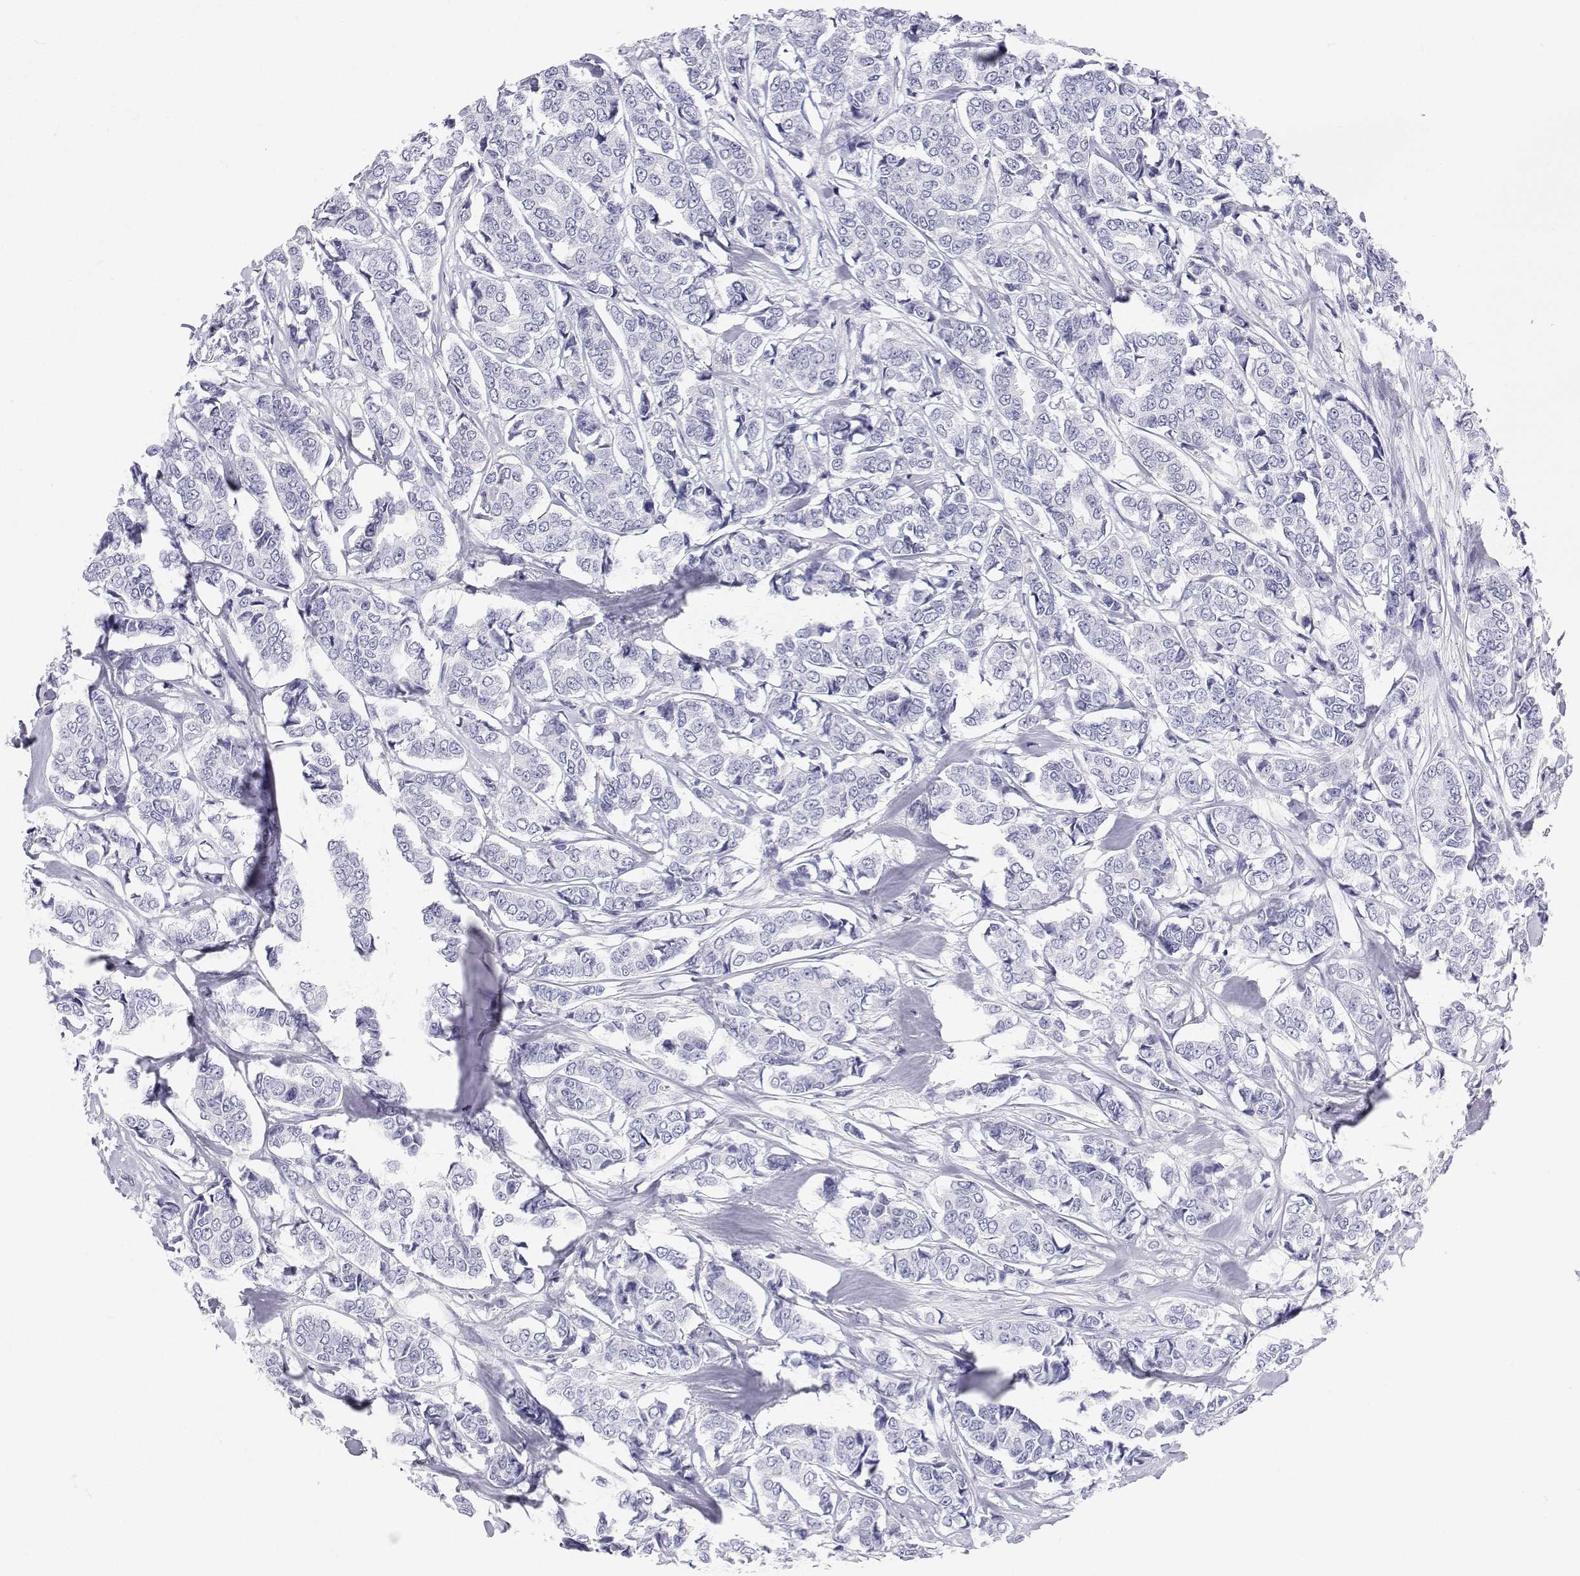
{"staining": {"intensity": "negative", "quantity": "none", "location": "none"}, "tissue": "breast cancer", "cell_type": "Tumor cells", "image_type": "cancer", "snomed": [{"axis": "morphology", "description": "Duct carcinoma"}, {"axis": "topography", "description": "Breast"}], "caption": "Immunohistochemistry (IHC) histopathology image of neoplastic tissue: breast cancer stained with DAB (3,3'-diaminobenzidine) shows no significant protein expression in tumor cells.", "gene": "SFTPB", "patient": {"sex": "female", "age": 94}}